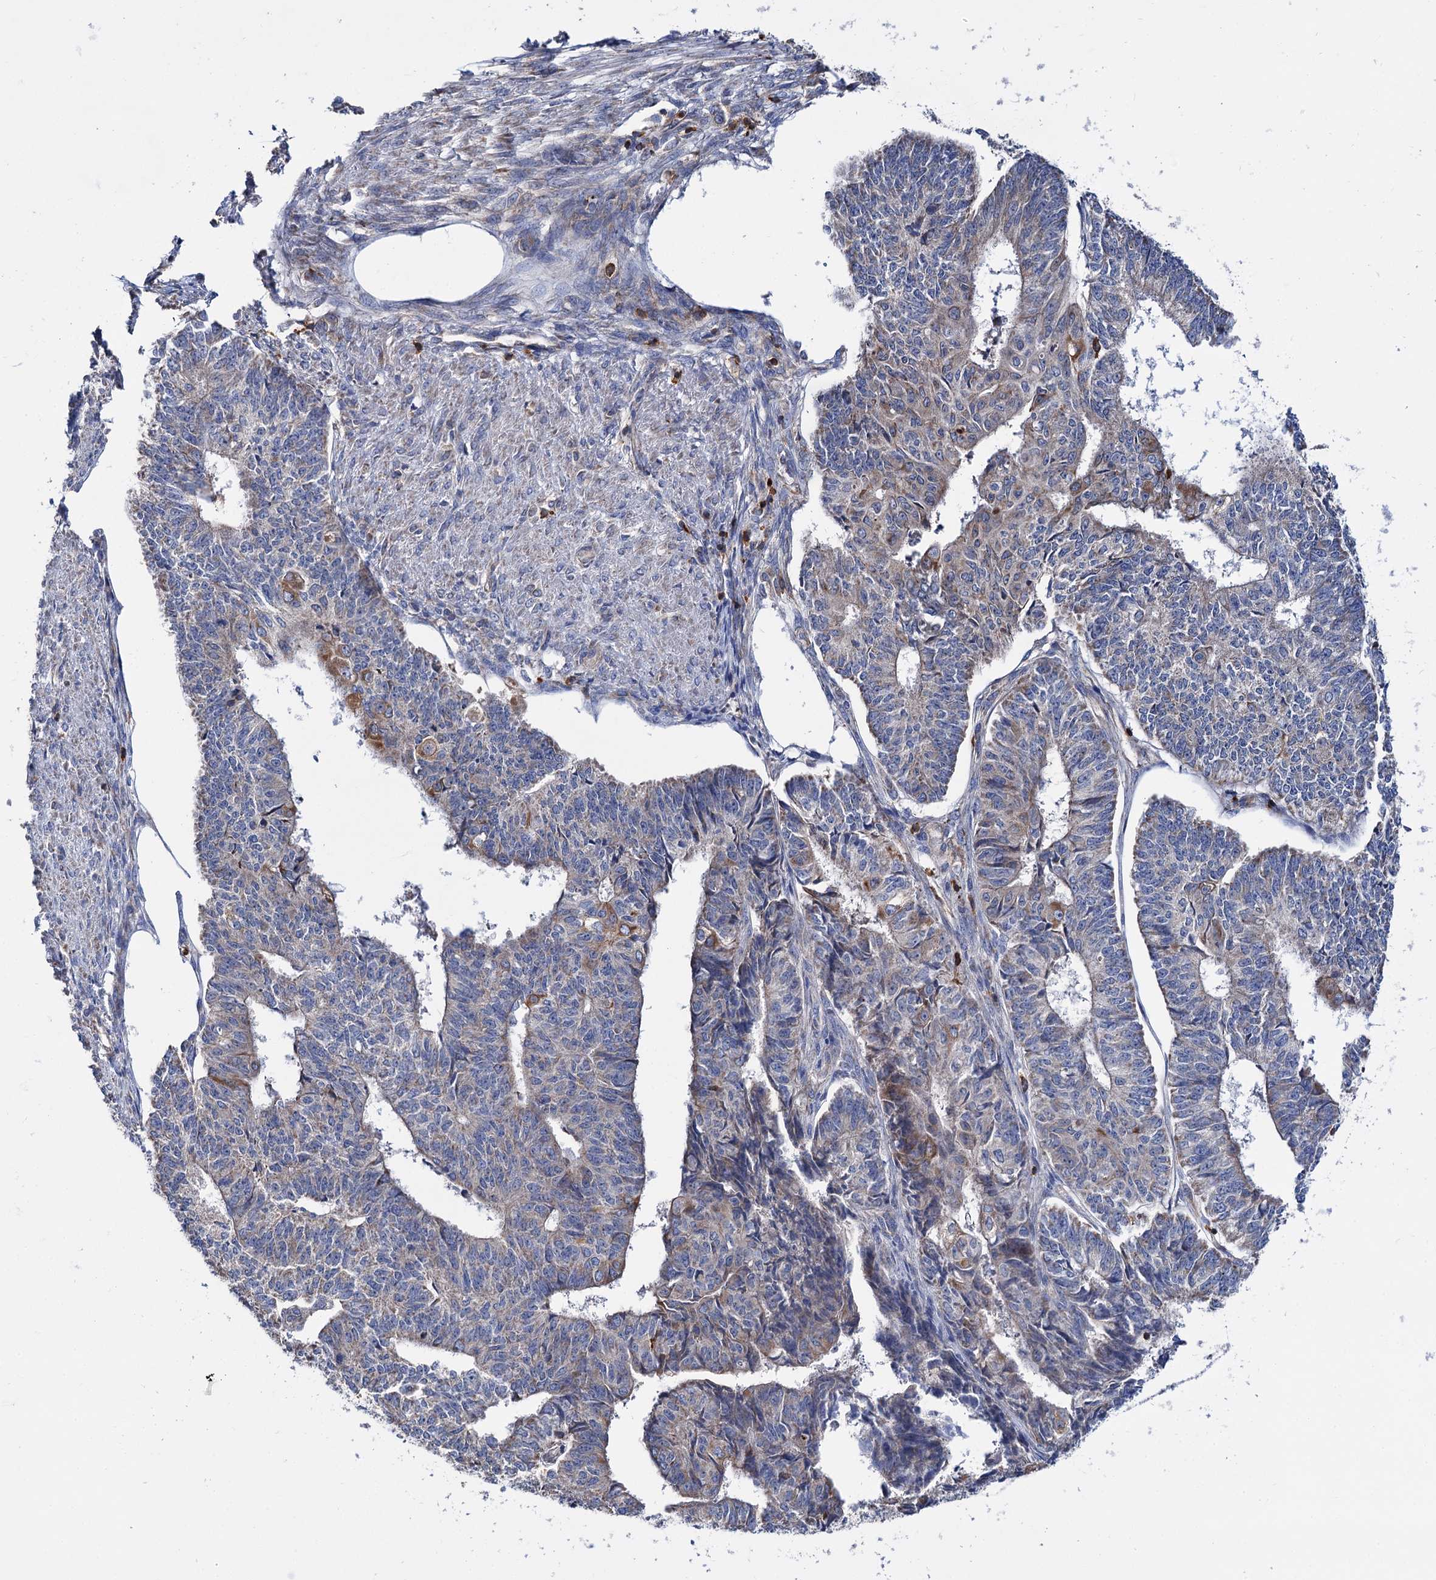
{"staining": {"intensity": "weak", "quantity": "<25%", "location": "cytoplasmic/membranous"}, "tissue": "endometrial cancer", "cell_type": "Tumor cells", "image_type": "cancer", "snomed": [{"axis": "morphology", "description": "Adenocarcinoma, NOS"}, {"axis": "topography", "description": "Endometrium"}], "caption": "An immunohistochemistry micrograph of endometrial cancer is shown. There is no staining in tumor cells of endometrial cancer.", "gene": "UBASH3B", "patient": {"sex": "female", "age": 32}}